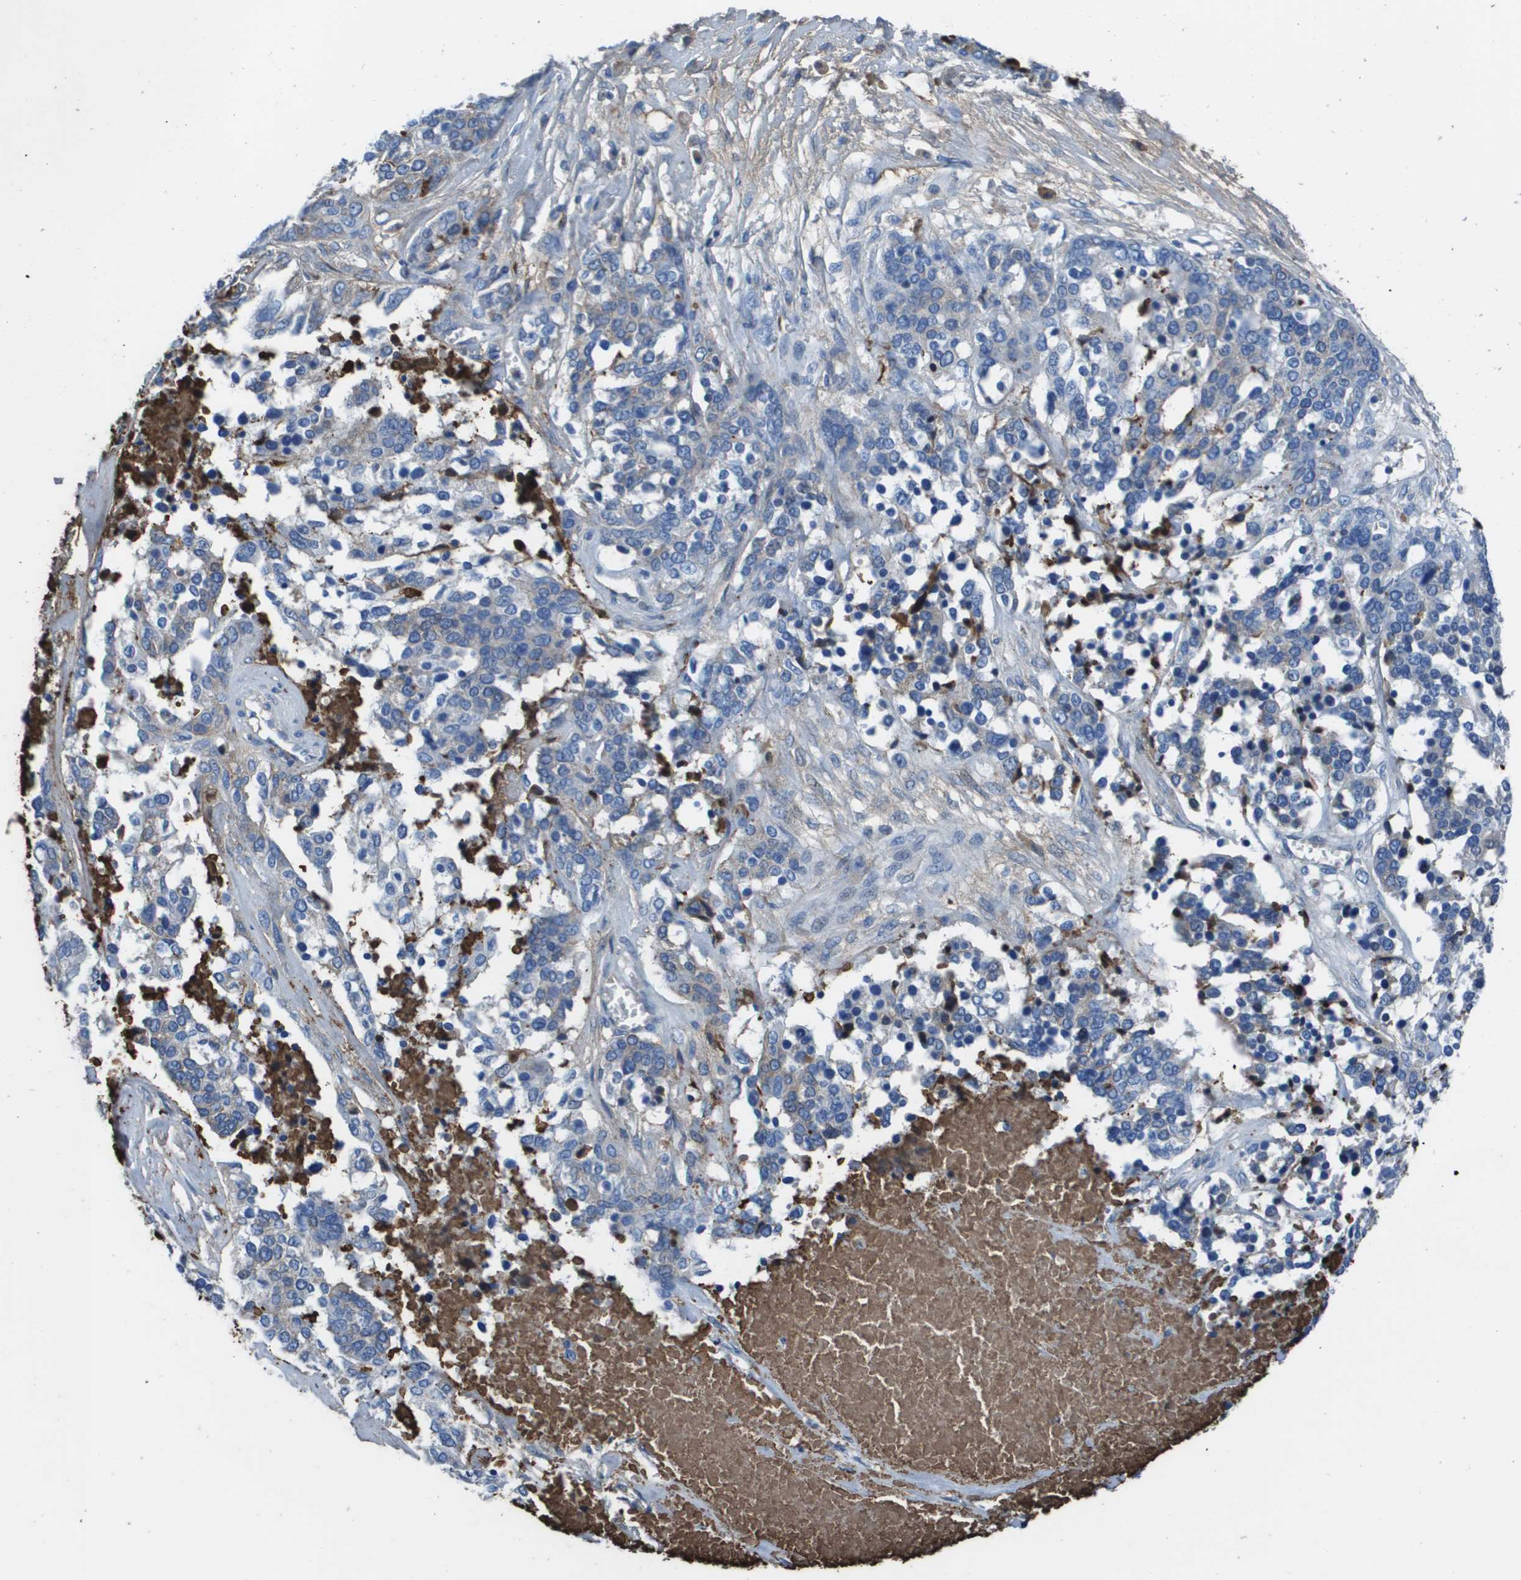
{"staining": {"intensity": "moderate", "quantity": "<25%", "location": "cytoplasmic/membranous"}, "tissue": "ovarian cancer", "cell_type": "Tumor cells", "image_type": "cancer", "snomed": [{"axis": "morphology", "description": "Cystadenocarcinoma, serous, NOS"}, {"axis": "topography", "description": "Ovary"}], "caption": "Immunohistochemical staining of ovarian cancer reveals moderate cytoplasmic/membranous protein staining in about <25% of tumor cells.", "gene": "VTN", "patient": {"sex": "female", "age": 44}}